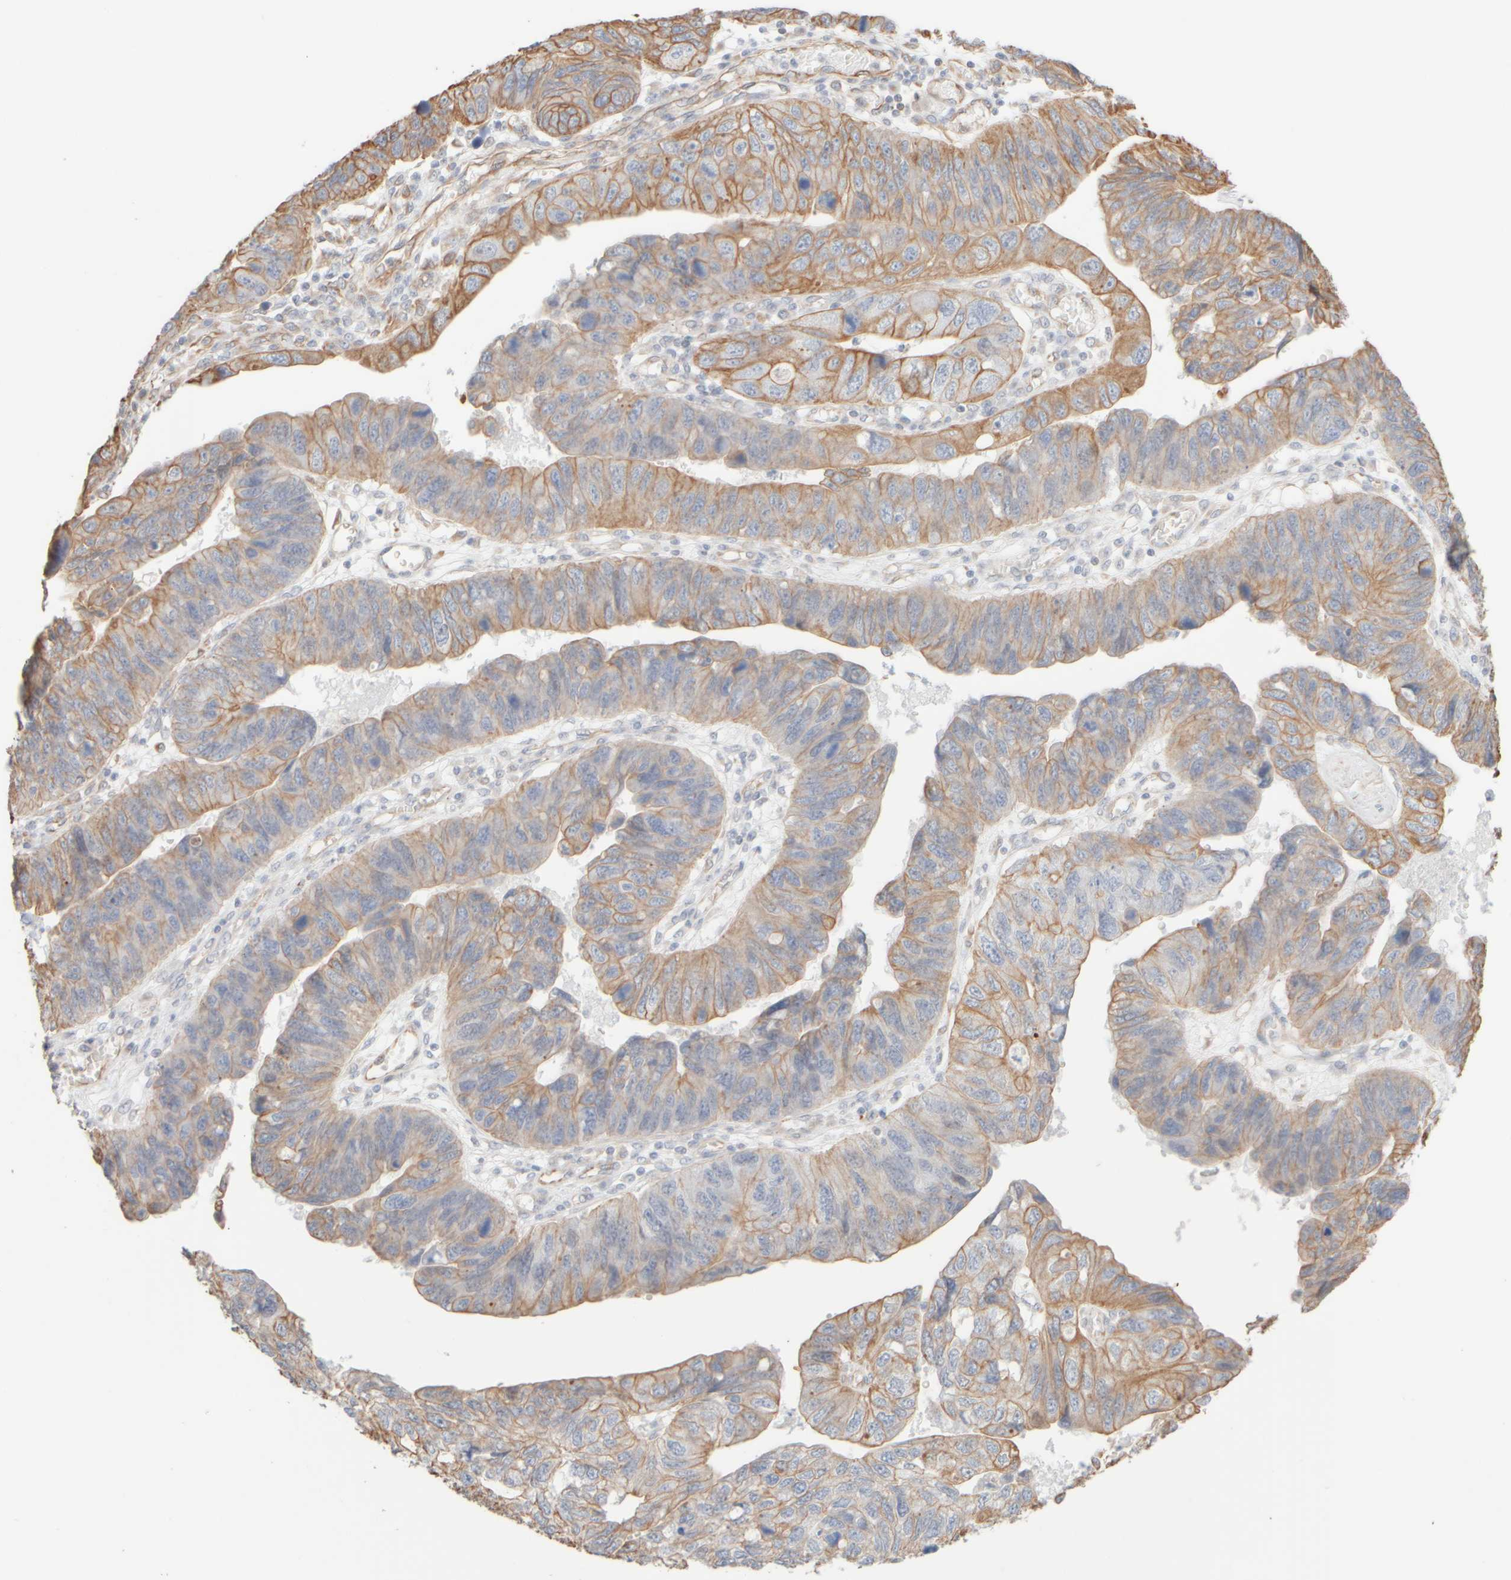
{"staining": {"intensity": "moderate", "quantity": "25%-75%", "location": "cytoplasmic/membranous"}, "tissue": "stomach cancer", "cell_type": "Tumor cells", "image_type": "cancer", "snomed": [{"axis": "morphology", "description": "Adenocarcinoma, NOS"}, {"axis": "topography", "description": "Stomach"}], "caption": "Stomach cancer stained for a protein demonstrates moderate cytoplasmic/membranous positivity in tumor cells.", "gene": "KRT15", "patient": {"sex": "male", "age": 59}}